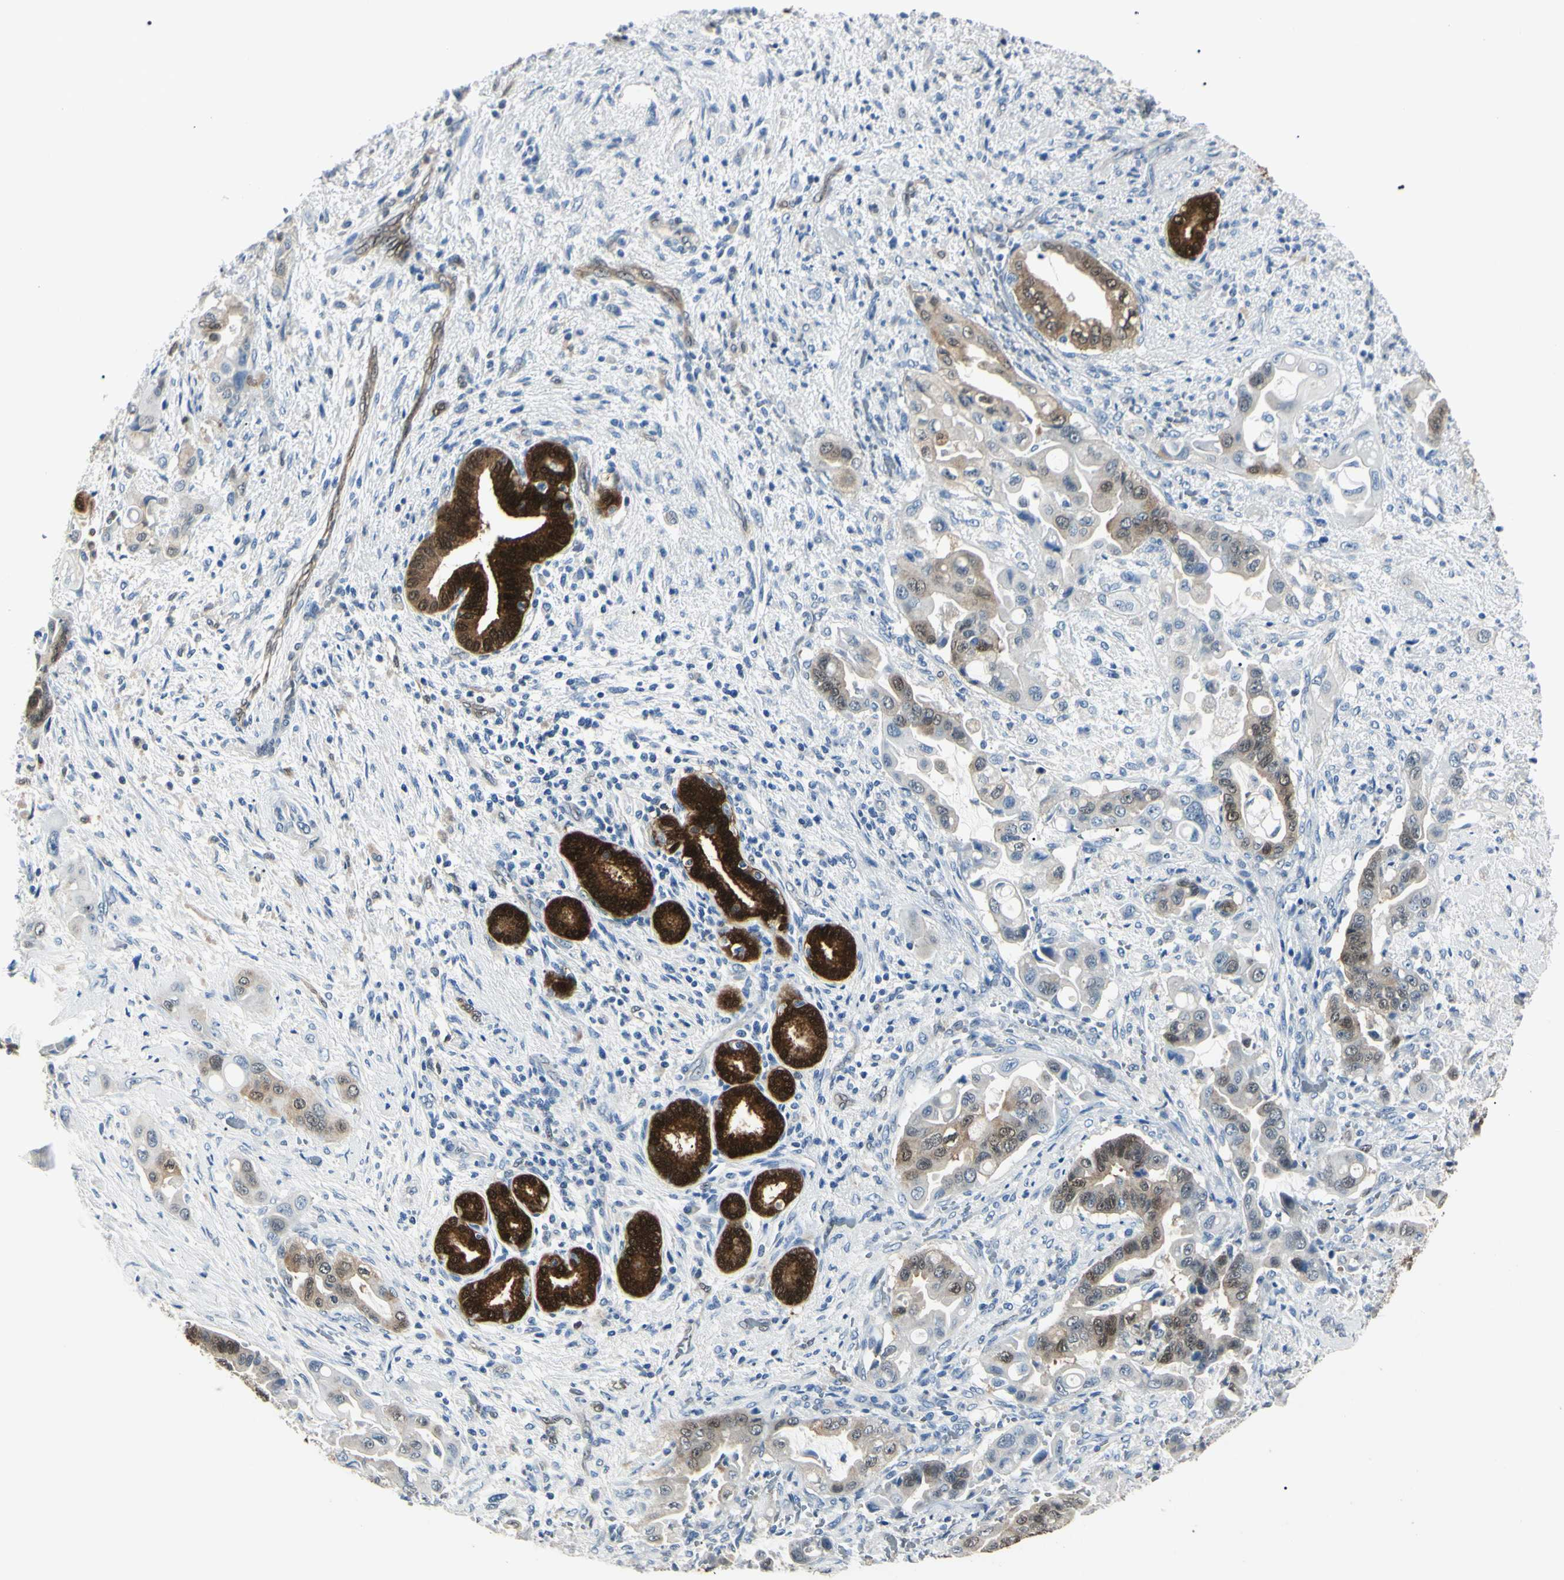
{"staining": {"intensity": "strong", "quantity": "<25%", "location": "cytoplasmic/membranous,nuclear"}, "tissue": "liver cancer", "cell_type": "Tumor cells", "image_type": "cancer", "snomed": [{"axis": "morphology", "description": "Cholangiocarcinoma"}, {"axis": "topography", "description": "Liver"}], "caption": "A high-resolution micrograph shows immunohistochemistry (IHC) staining of liver cancer, which shows strong cytoplasmic/membranous and nuclear staining in approximately <25% of tumor cells.", "gene": "AKR1C3", "patient": {"sex": "female", "age": 61}}